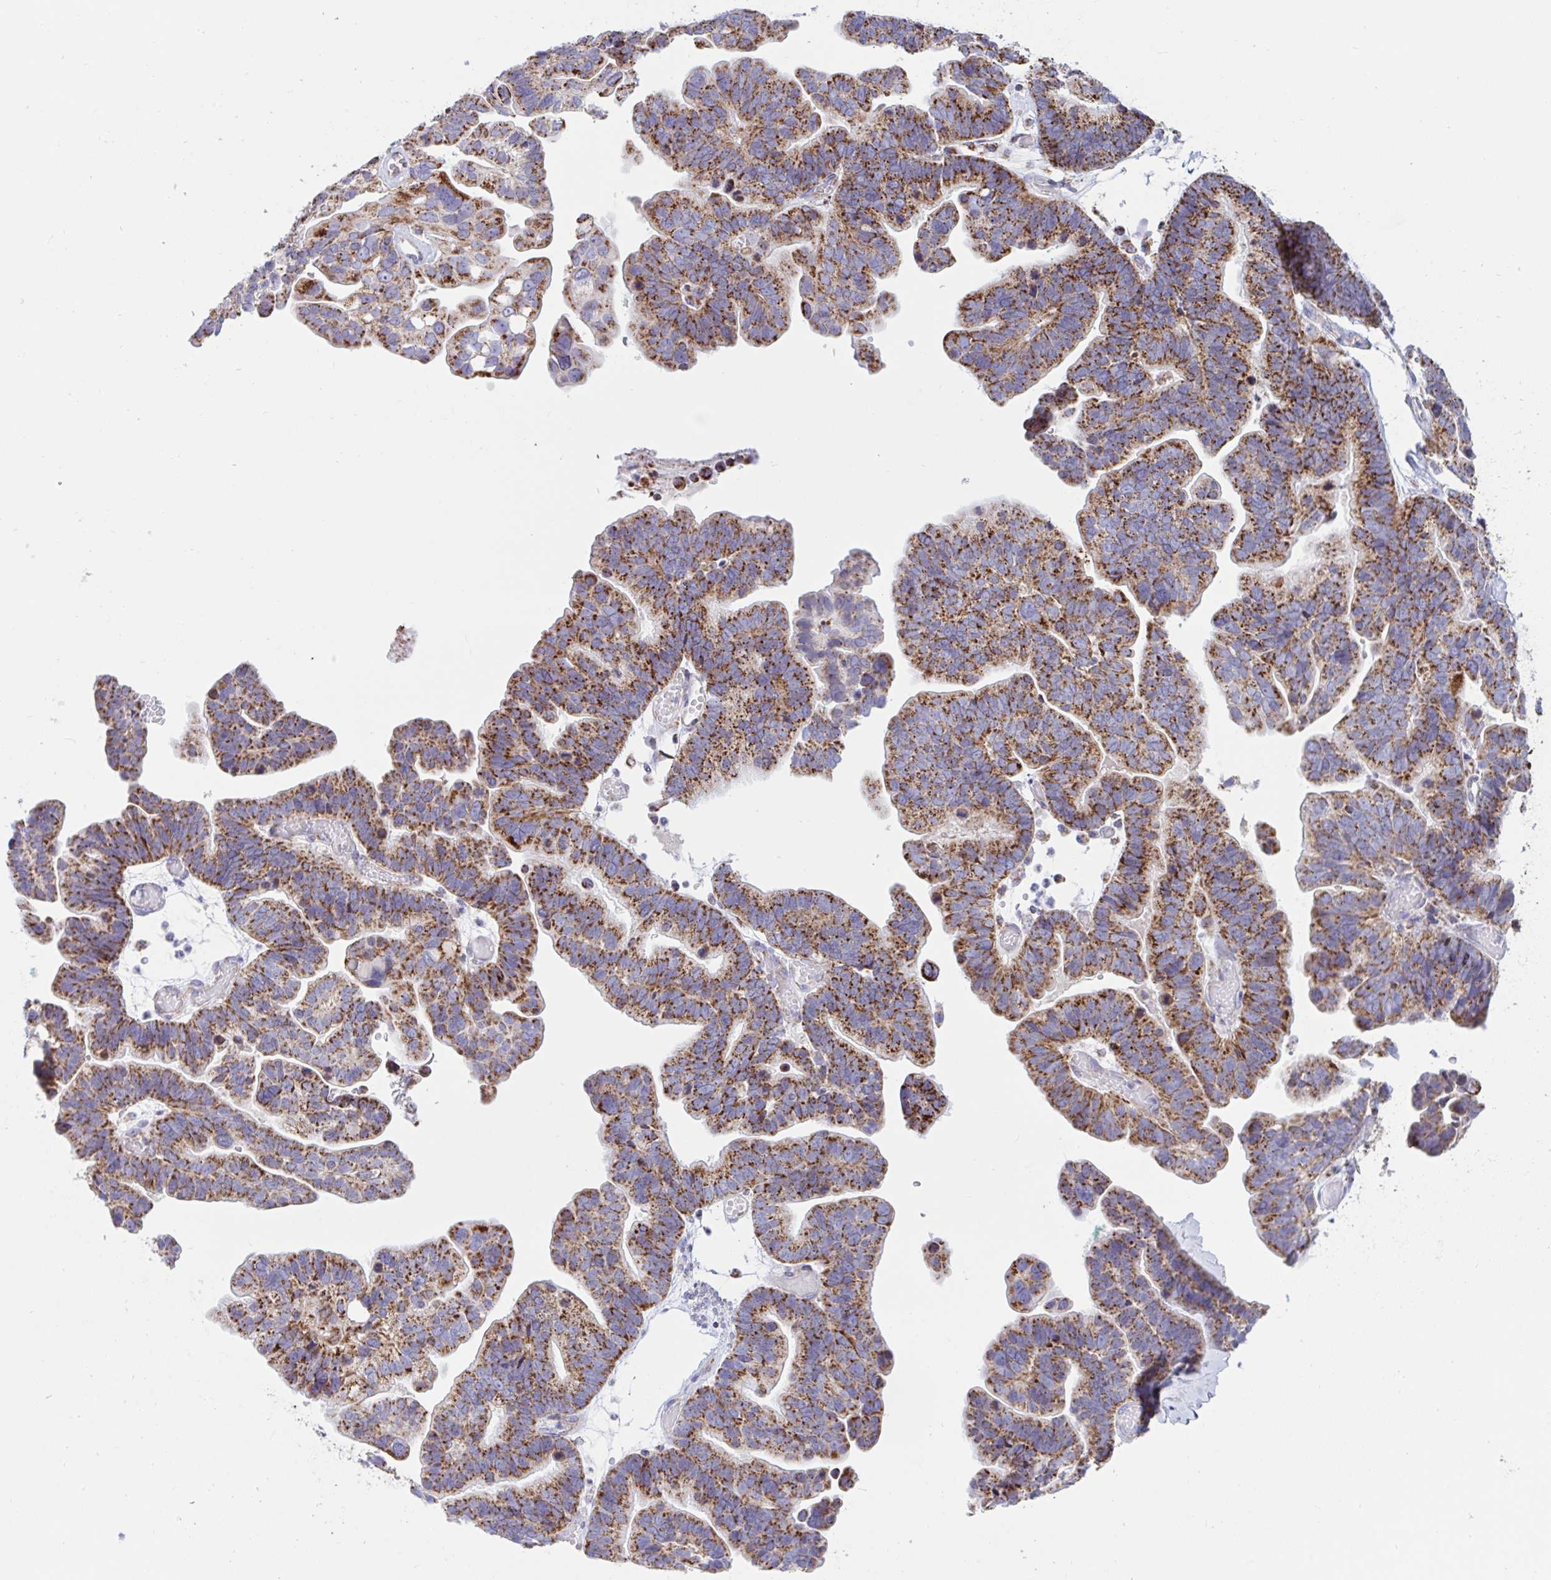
{"staining": {"intensity": "moderate", "quantity": ">75%", "location": "cytoplasmic/membranous"}, "tissue": "ovarian cancer", "cell_type": "Tumor cells", "image_type": "cancer", "snomed": [{"axis": "morphology", "description": "Cystadenocarcinoma, serous, NOS"}, {"axis": "topography", "description": "Ovary"}], "caption": "Human ovarian cancer (serous cystadenocarcinoma) stained with a brown dye reveals moderate cytoplasmic/membranous positive expression in approximately >75% of tumor cells.", "gene": "HSPE1", "patient": {"sex": "female", "age": 56}}